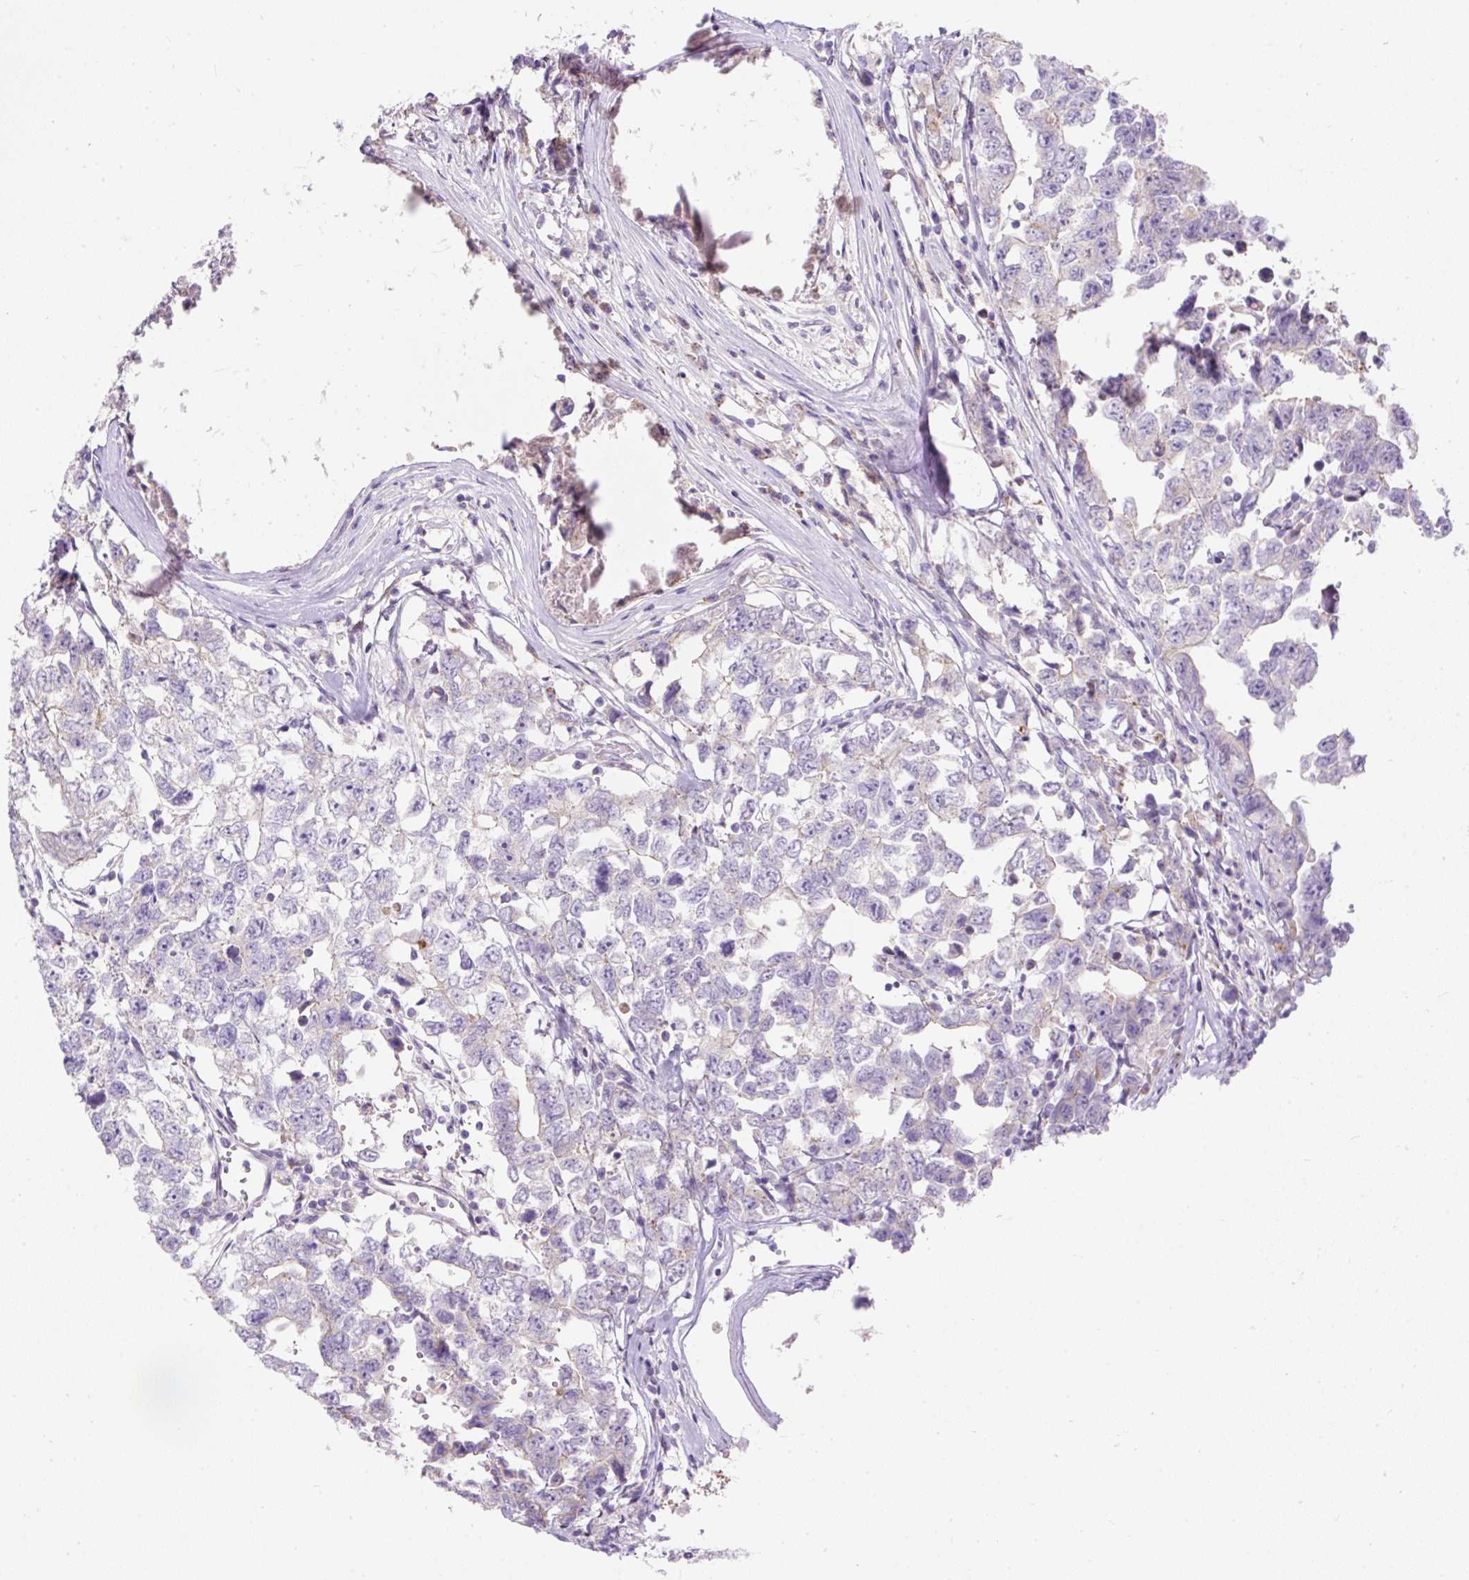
{"staining": {"intensity": "weak", "quantity": "<25%", "location": "cytoplasmic/membranous"}, "tissue": "testis cancer", "cell_type": "Tumor cells", "image_type": "cancer", "snomed": [{"axis": "morphology", "description": "Carcinoma, Embryonal, NOS"}, {"axis": "topography", "description": "Testis"}], "caption": "A histopathology image of testis embryonal carcinoma stained for a protein displays no brown staining in tumor cells. (DAB (3,3'-diaminobenzidine) immunohistochemistry visualized using brightfield microscopy, high magnification).", "gene": "SUSD5", "patient": {"sex": "male", "age": 22}}